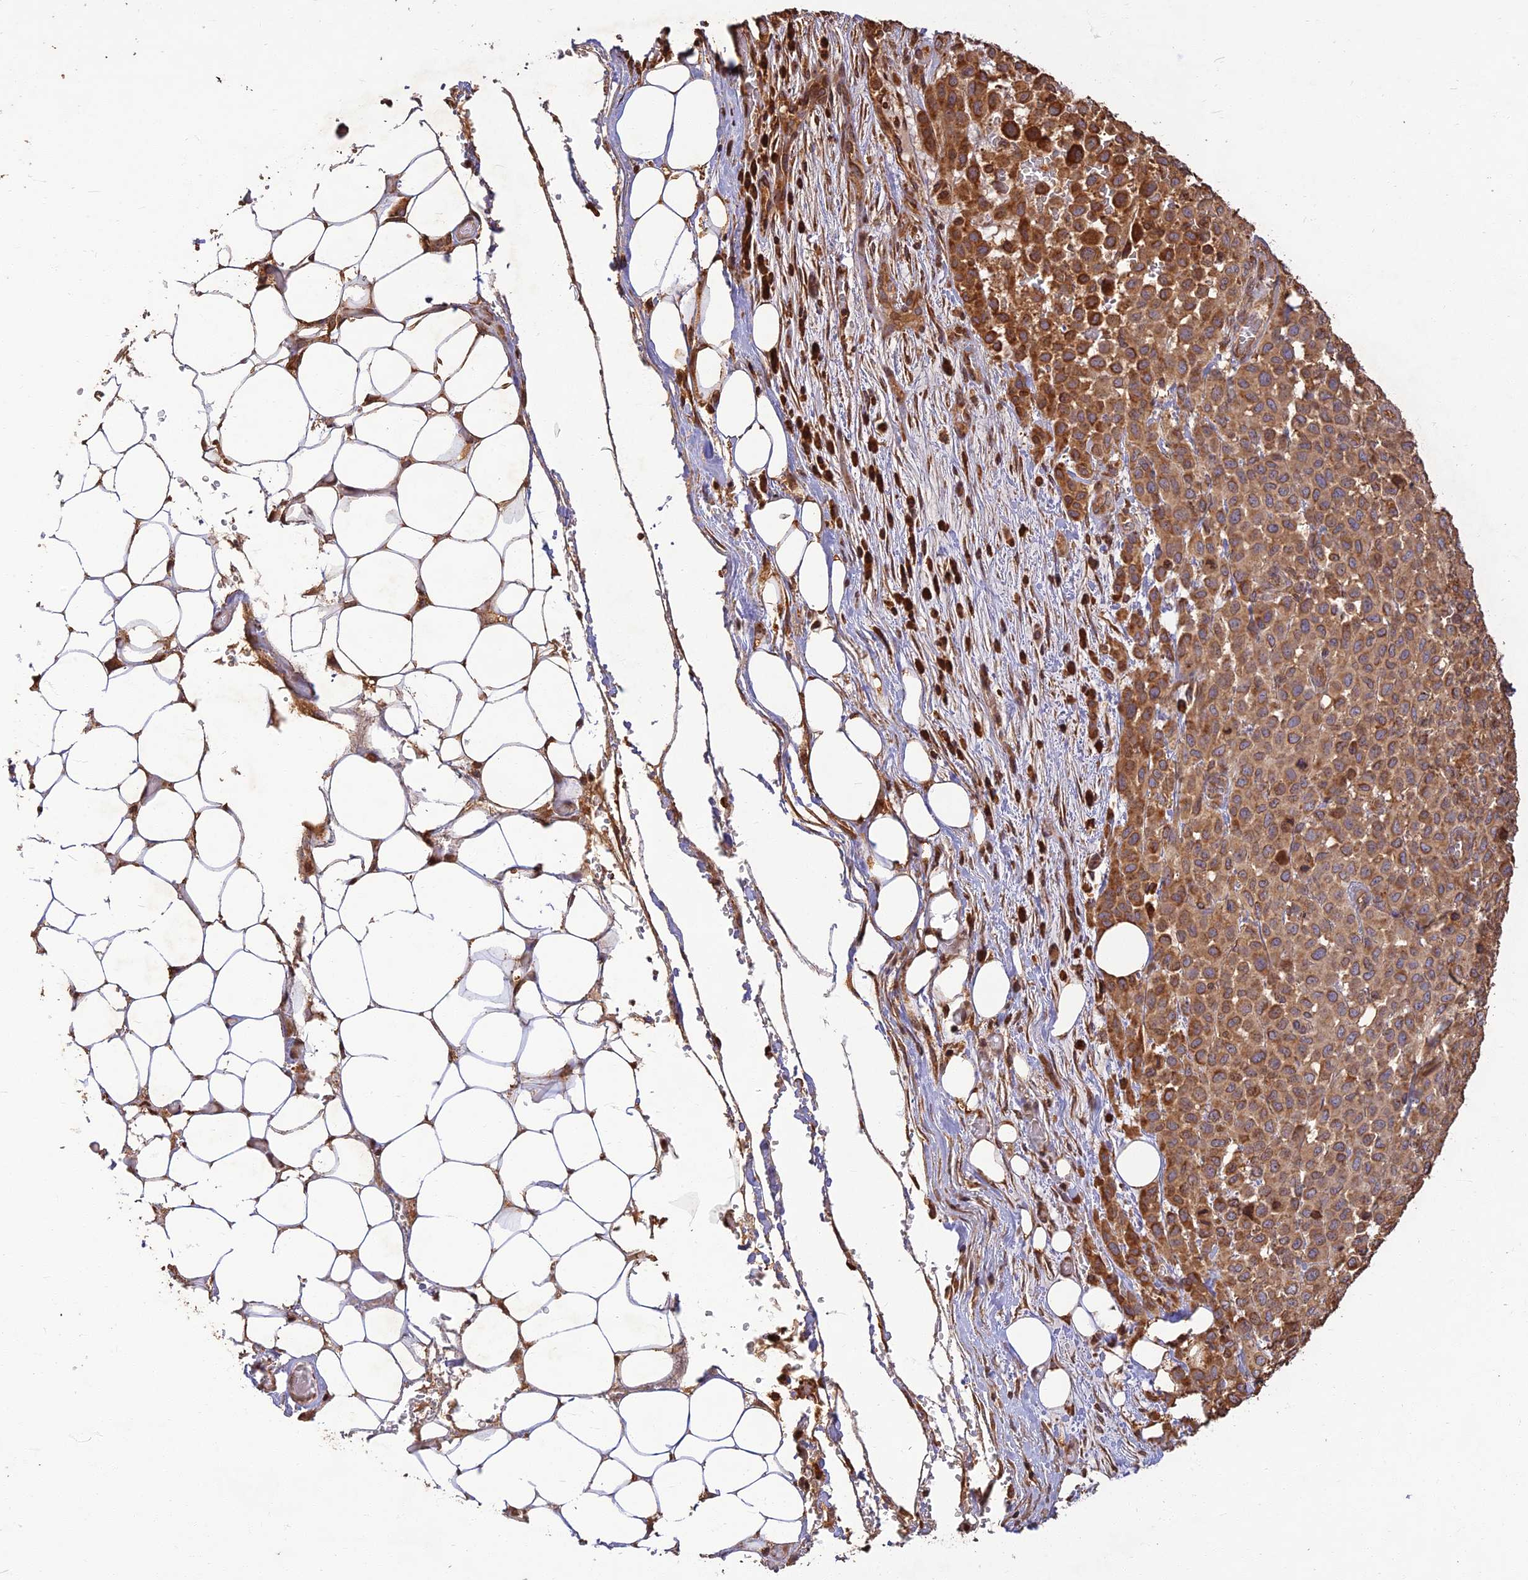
{"staining": {"intensity": "moderate", "quantity": ">75%", "location": "cytoplasmic/membranous"}, "tissue": "melanoma", "cell_type": "Tumor cells", "image_type": "cancer", "snomed": [{"axis": "morphology", "description": "Malignant melanoma, Metastatic site"}, {"axis": "topography", "description": "Skin"}], "caption": "Melanoma was stained to show a protein in brown. There is medium levels of moderate cytoplasmic/membranous staining in about >75% of tumor cells.", "gene": "CORO1C", "patient": {"sex": "female", "age": 81}}